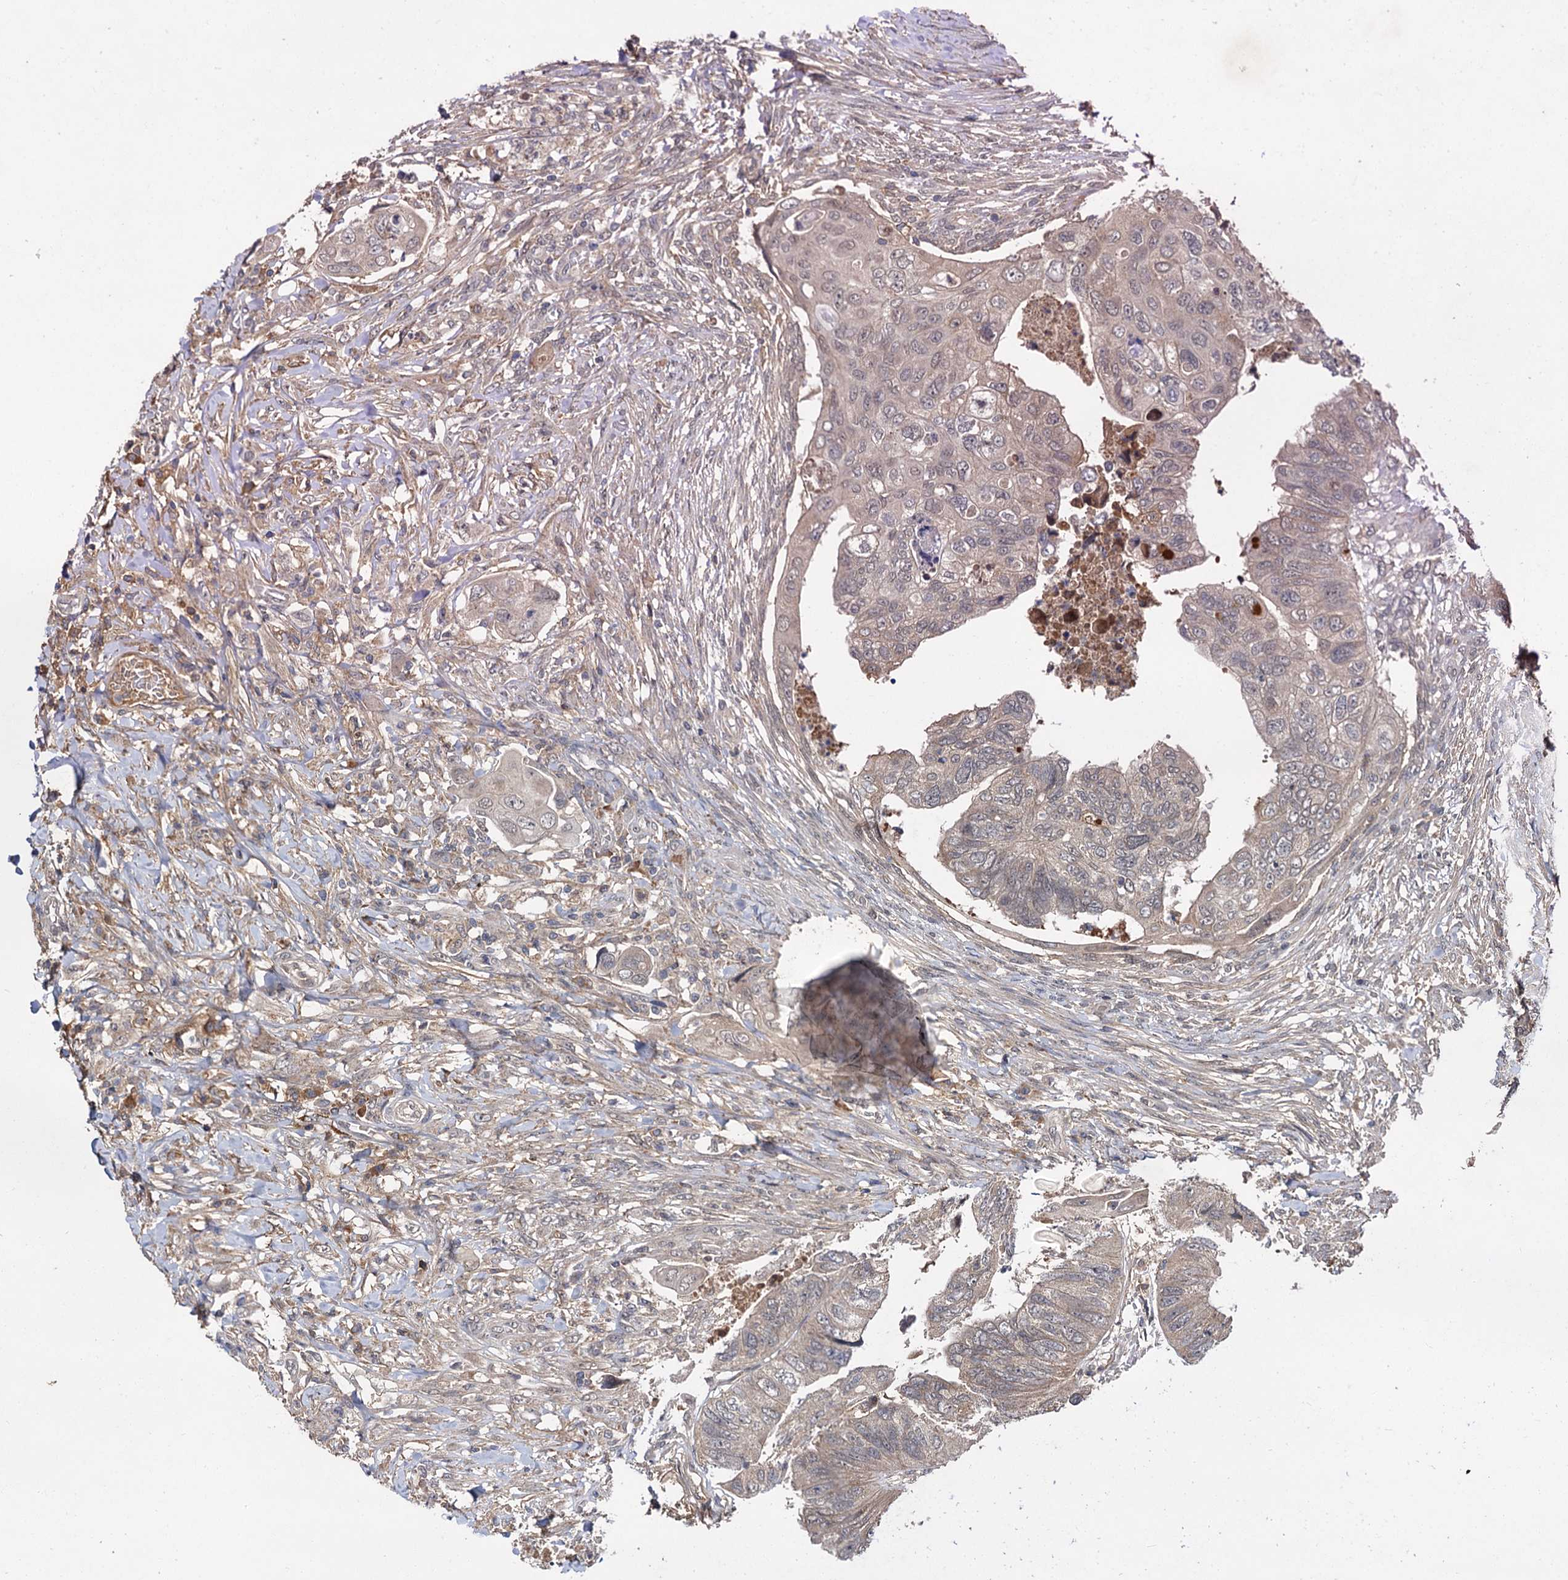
{"staining": {"intensity": "weak", "quantity": "<25%", "location": "cytoplasmic/membranous"}, "tissue": "colorectal cancer", "cell_type": "Tumor cells", "image_type": "cancer", "snomed": [{"axis": "morphology", "description": "Adenocarcinoma, NOS"}, {"axis": "topography", "description": "Rectum"}], "caption": "DAB (3,3'-diaminobenzidine) immunohistochemical staining of human colorectal cancer reveals no significant staining in tumor cells. The staining is performed using DAB brown chromogen with nuclei counter-stained in using hematoxylin.", "gene": "MBD6", "patient": {"sex": "male", "age": 63}}